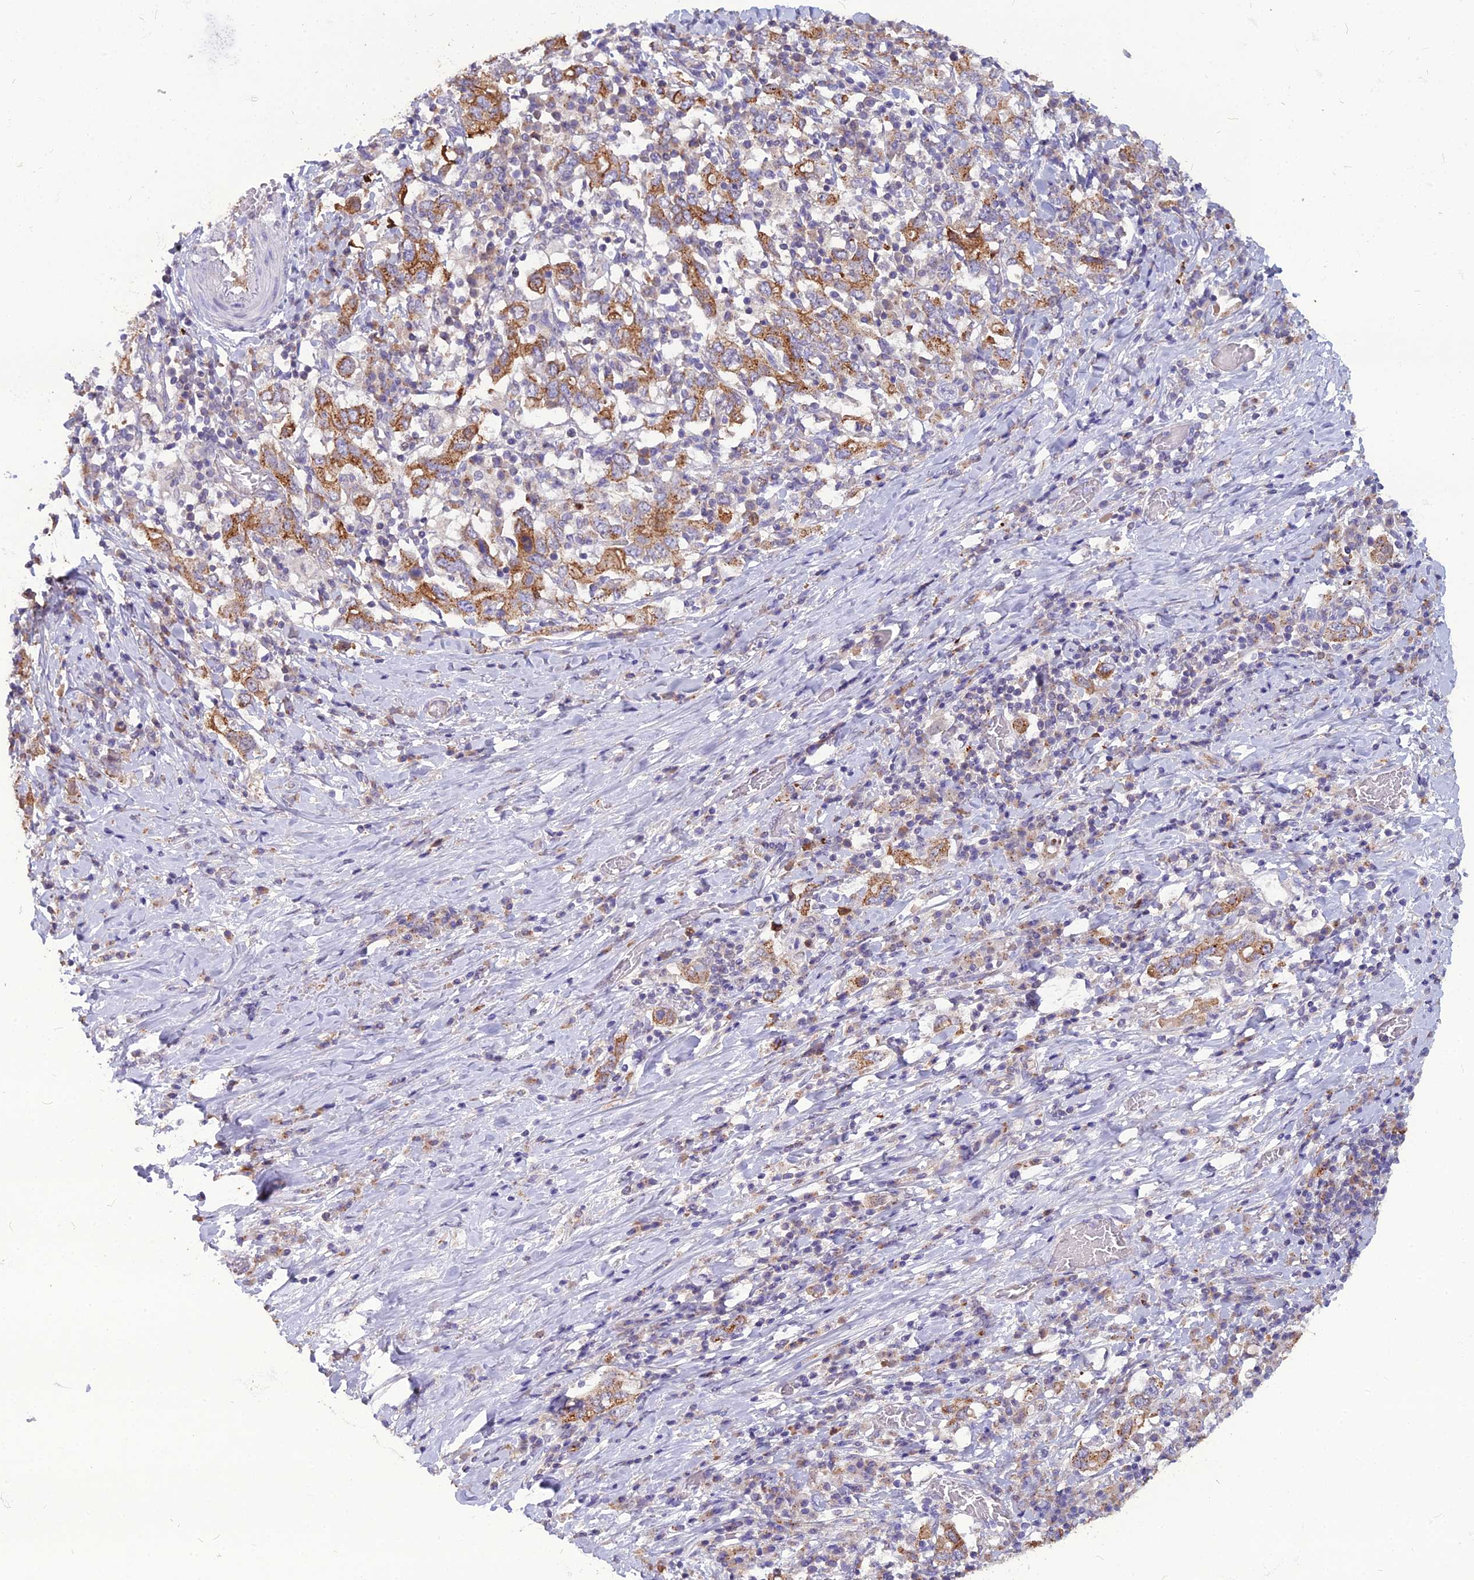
{"staining": {"intensity": "moderate", "quantity": ">75%", "location": "cytoplasmic/membranous"}, "tissue": "stomach cancer", "cell_type": "Tumor cells", "image_type": "cancer", "snomed": [{"axis": "morphology", "description": "Adenocarcinoma, NOS"}, {"axis": "topography", "description": "Stomach, upper"}, {"axis": "topography", "description": "Stomach"}], "caption": "Brown immunohistochemical staining in human adenocarcinoma (stomach) shows moderate cytoplasmic/membranous staining in about >75% of tumor cells.", "gene": "PCED1B", "patient": {"sex": "male", "age": 62}}